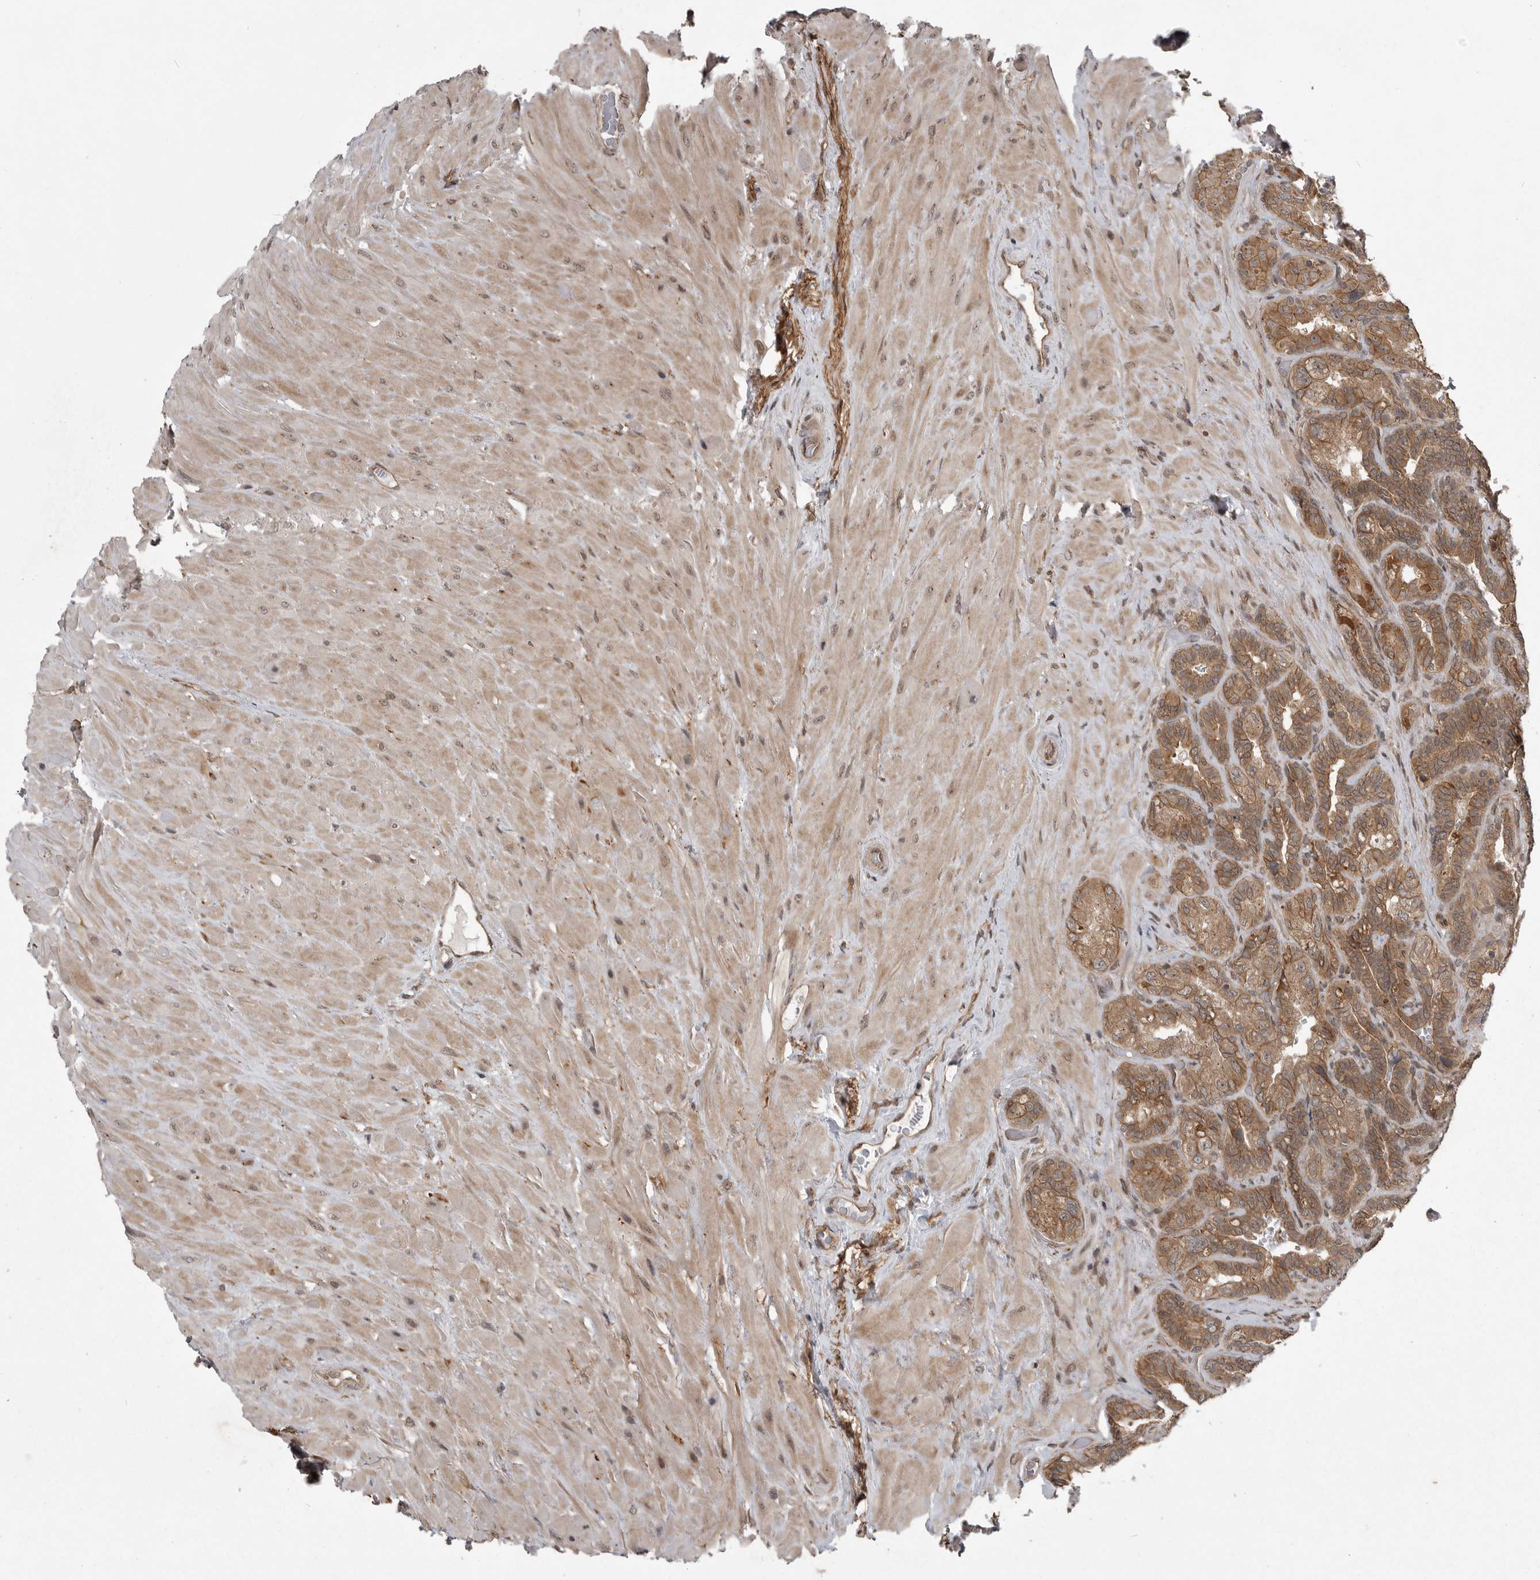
{"staining": {"intensity": "moderate", "quantity": ">75%", "location": "cytoplasmic/membranous"}, "tissue": "seminal vesicle", "cell_type": "Glandular cells", "image_type": "normal", "snomed": [{"axis": "morphology", "description": "Normal tissue, NOS"}, {"axis": "topography", "description": "Prostate"}, {"axis": "topography", "description": "Seminal veicle"}], "caption": "Immunohistochemical staining of unremarkable human seminal vesicle reveals >75% levels of moderate cytoplasmic/membranous protein staining in about >75% of glandular cells. (brown staining indicates protein expression, while blue staining denotes nuclei).", "gene": "DNAJC8", "patient": {"sex": "male", "age": 67}}